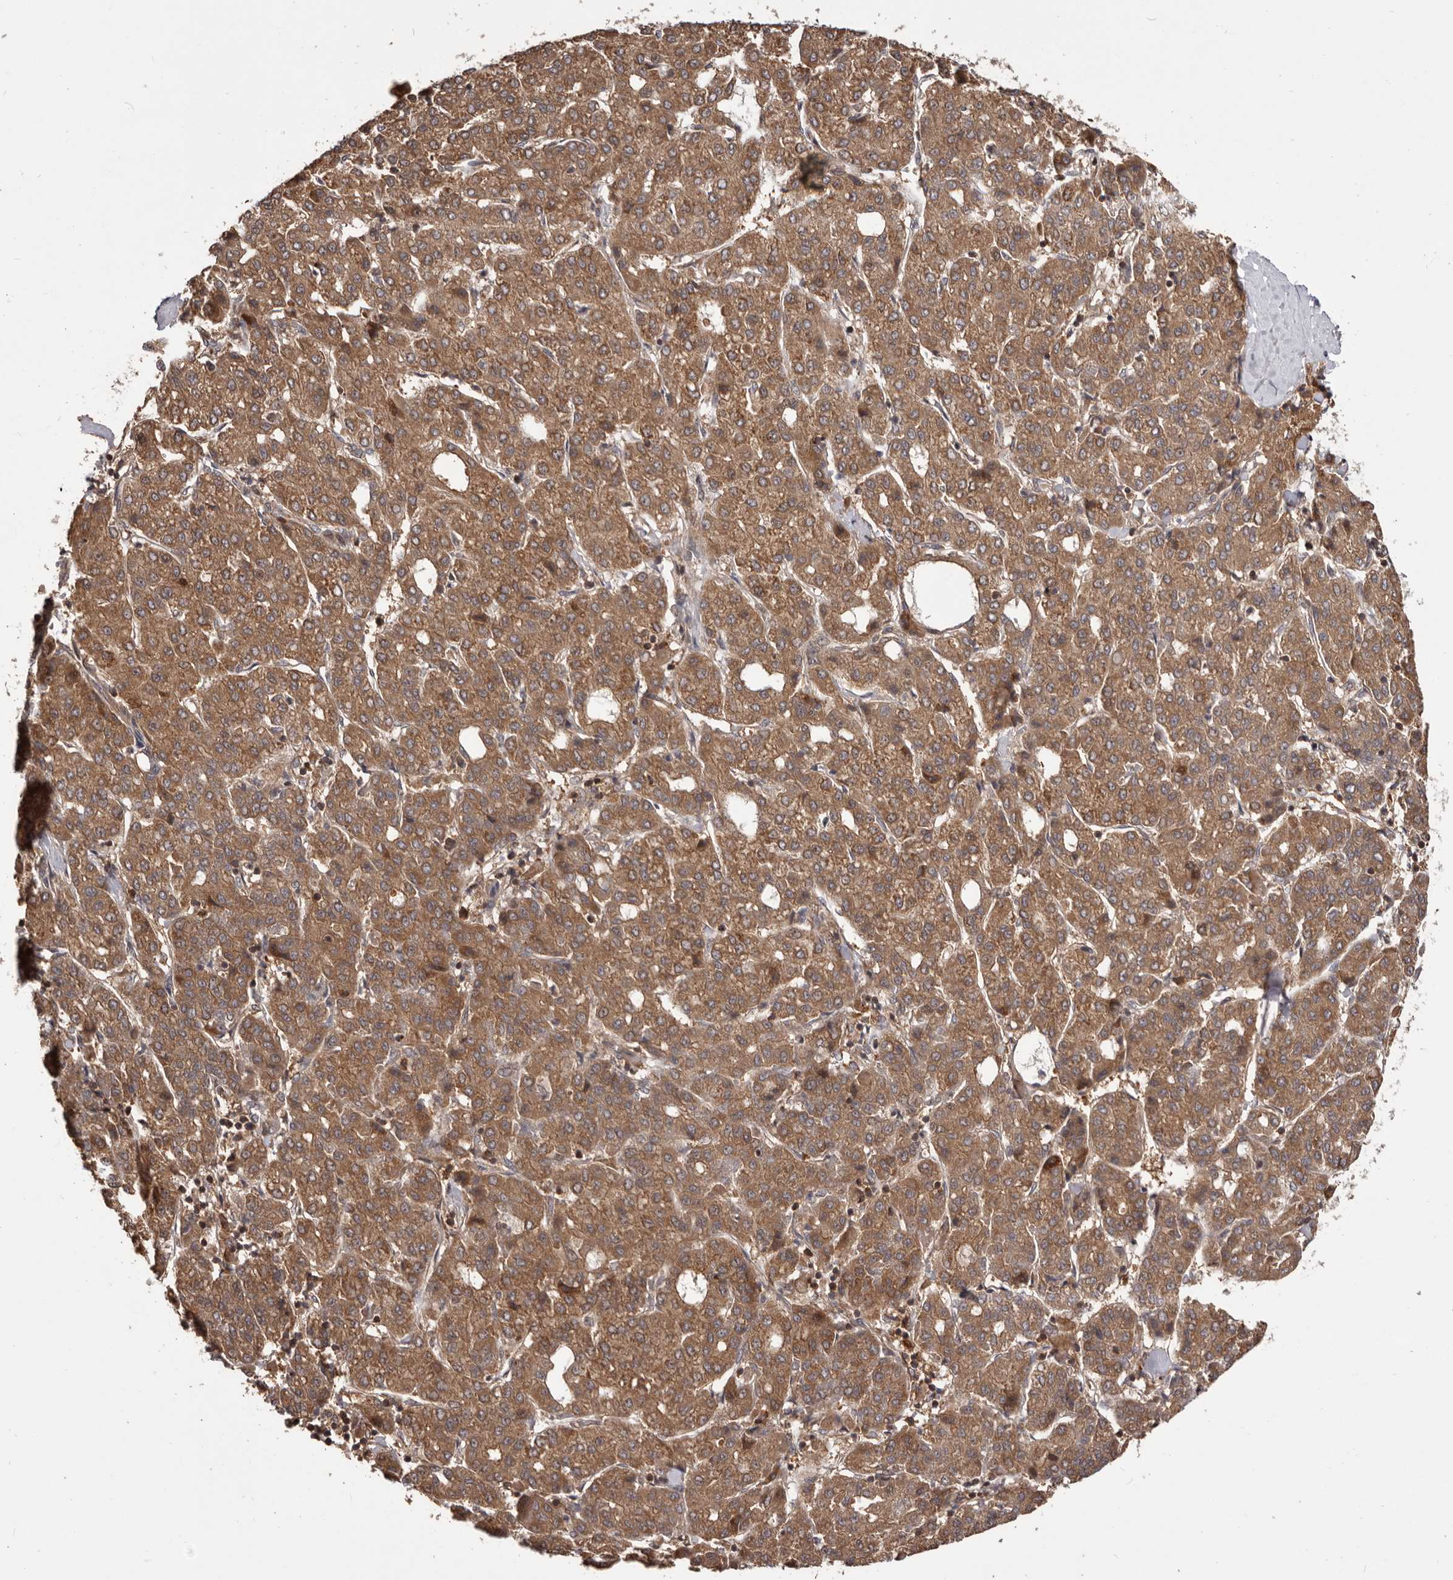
{"staining": {"intensity": "moderate", "quantity": ">75%", "location": "cytoplasmic/membranous"}, "tissue": "liver cancer", "cell_type": "Tumor cells", "image_type": "cancer", "snomed": [{"axis": "morphology", "description": "Carcinoma, Hepatocellular, NOS"}, {"axis": "topography", "description": "Liver"}], "caption": "Moderate cytoplasmic/membranous staining is seen in approximately >75% of tumor cells in liver hepatocellular carcinoma.", "gene": "HBS1L", "patient": {"sex": "male", "age": 65}}